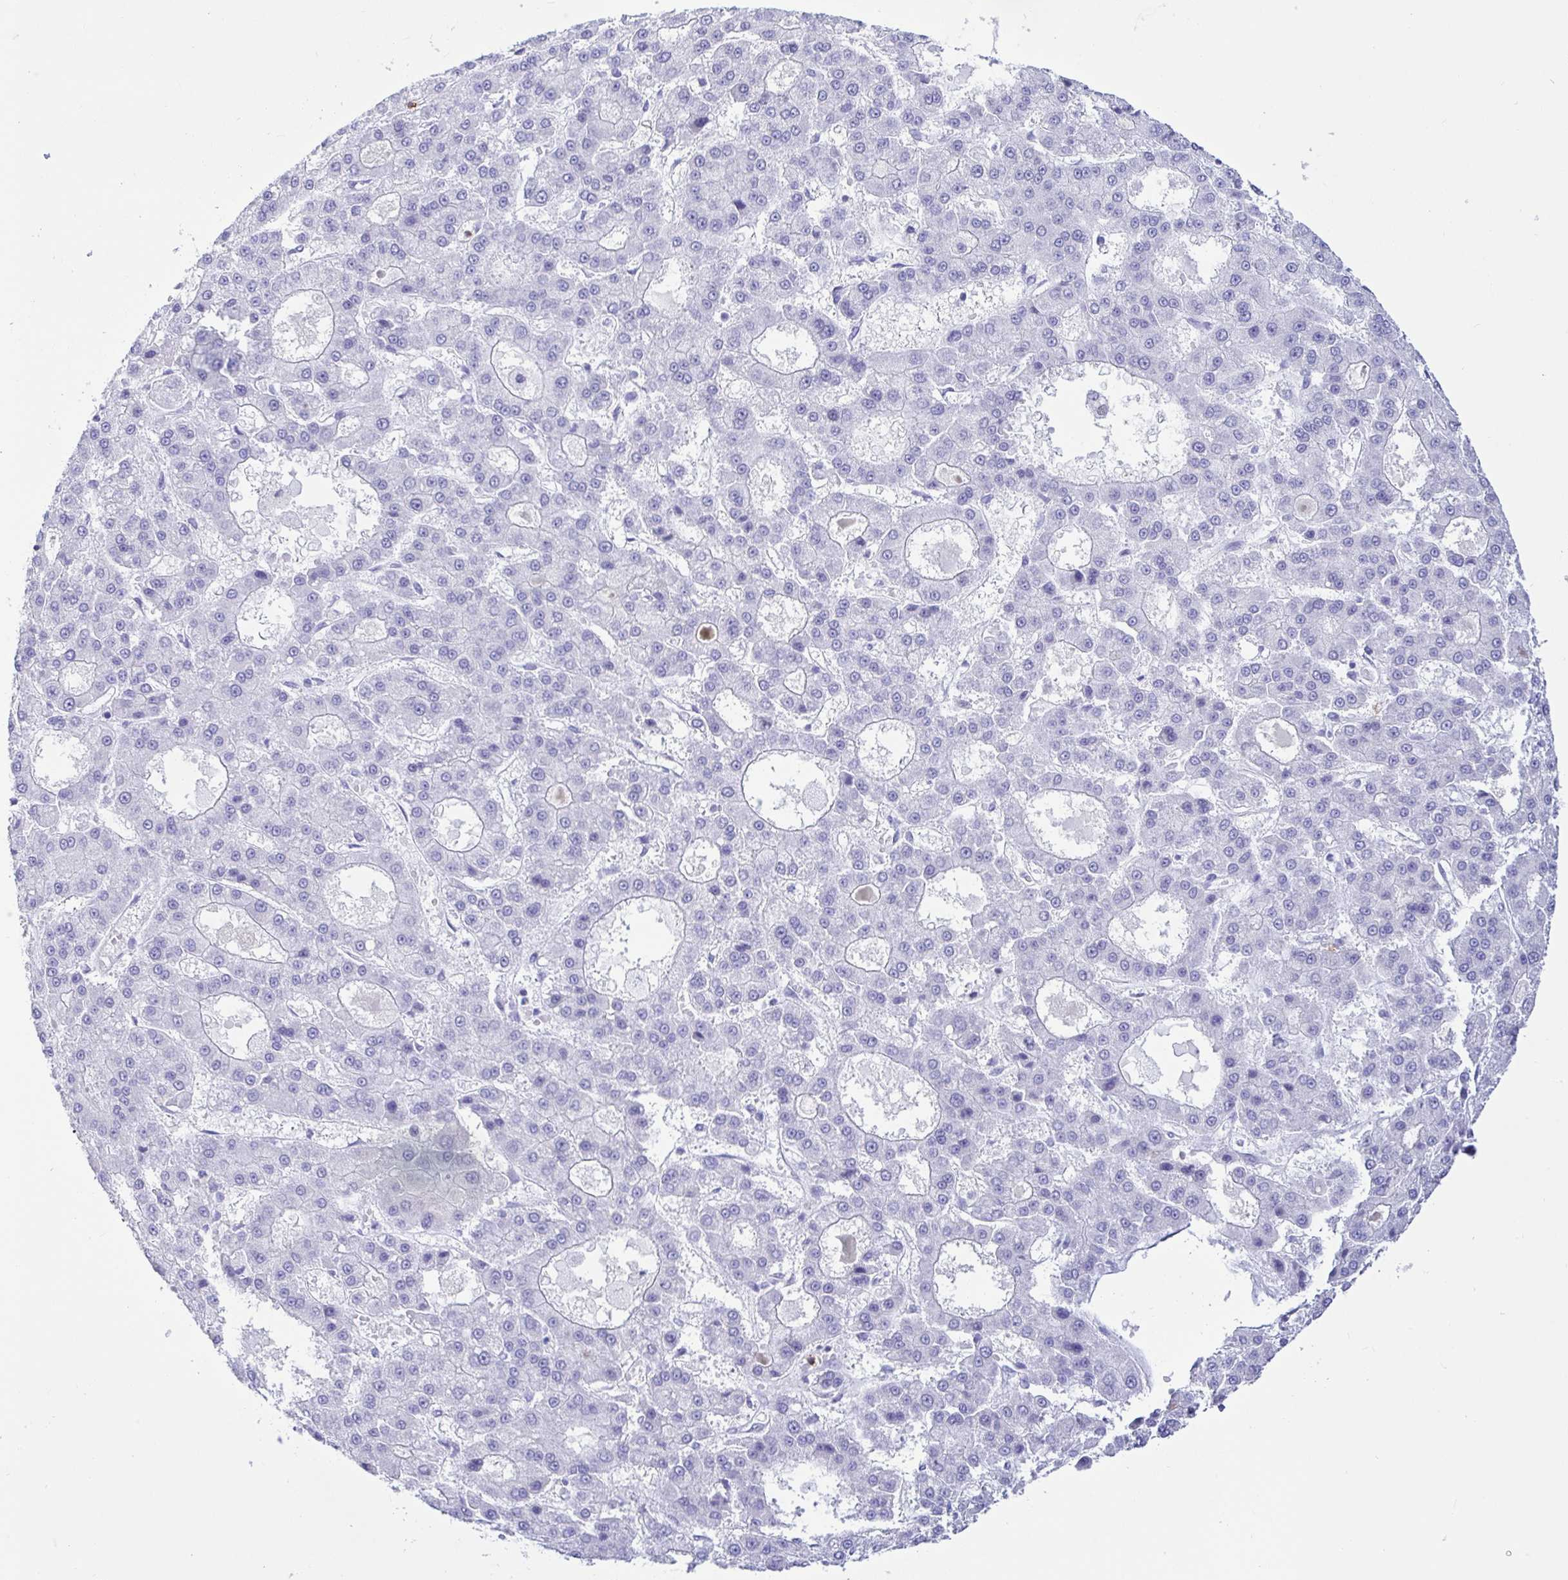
{"staining": {"intensity": "negative", "quantity": "none", "location": "none"}, "tissue": "liver cancer", "cell_type": "Tumor cells", "image_type": "cancer", "snomed": [{"axis": "morphology", "description": "Carcinoma, Hepatocellular, NOS"}, {"axis": "topography", "description": "Liver"}], "caption": "Immunohistochemistry photomicrograph of liver cancer stained for a protein (brown), which shows no expression in tumor cells. (DAB (3,3'-diaminobenzidine) IHC with hematoxylin counter stain).", "gene": "CD5", "patient": {"sex": "male", "age": 70}}